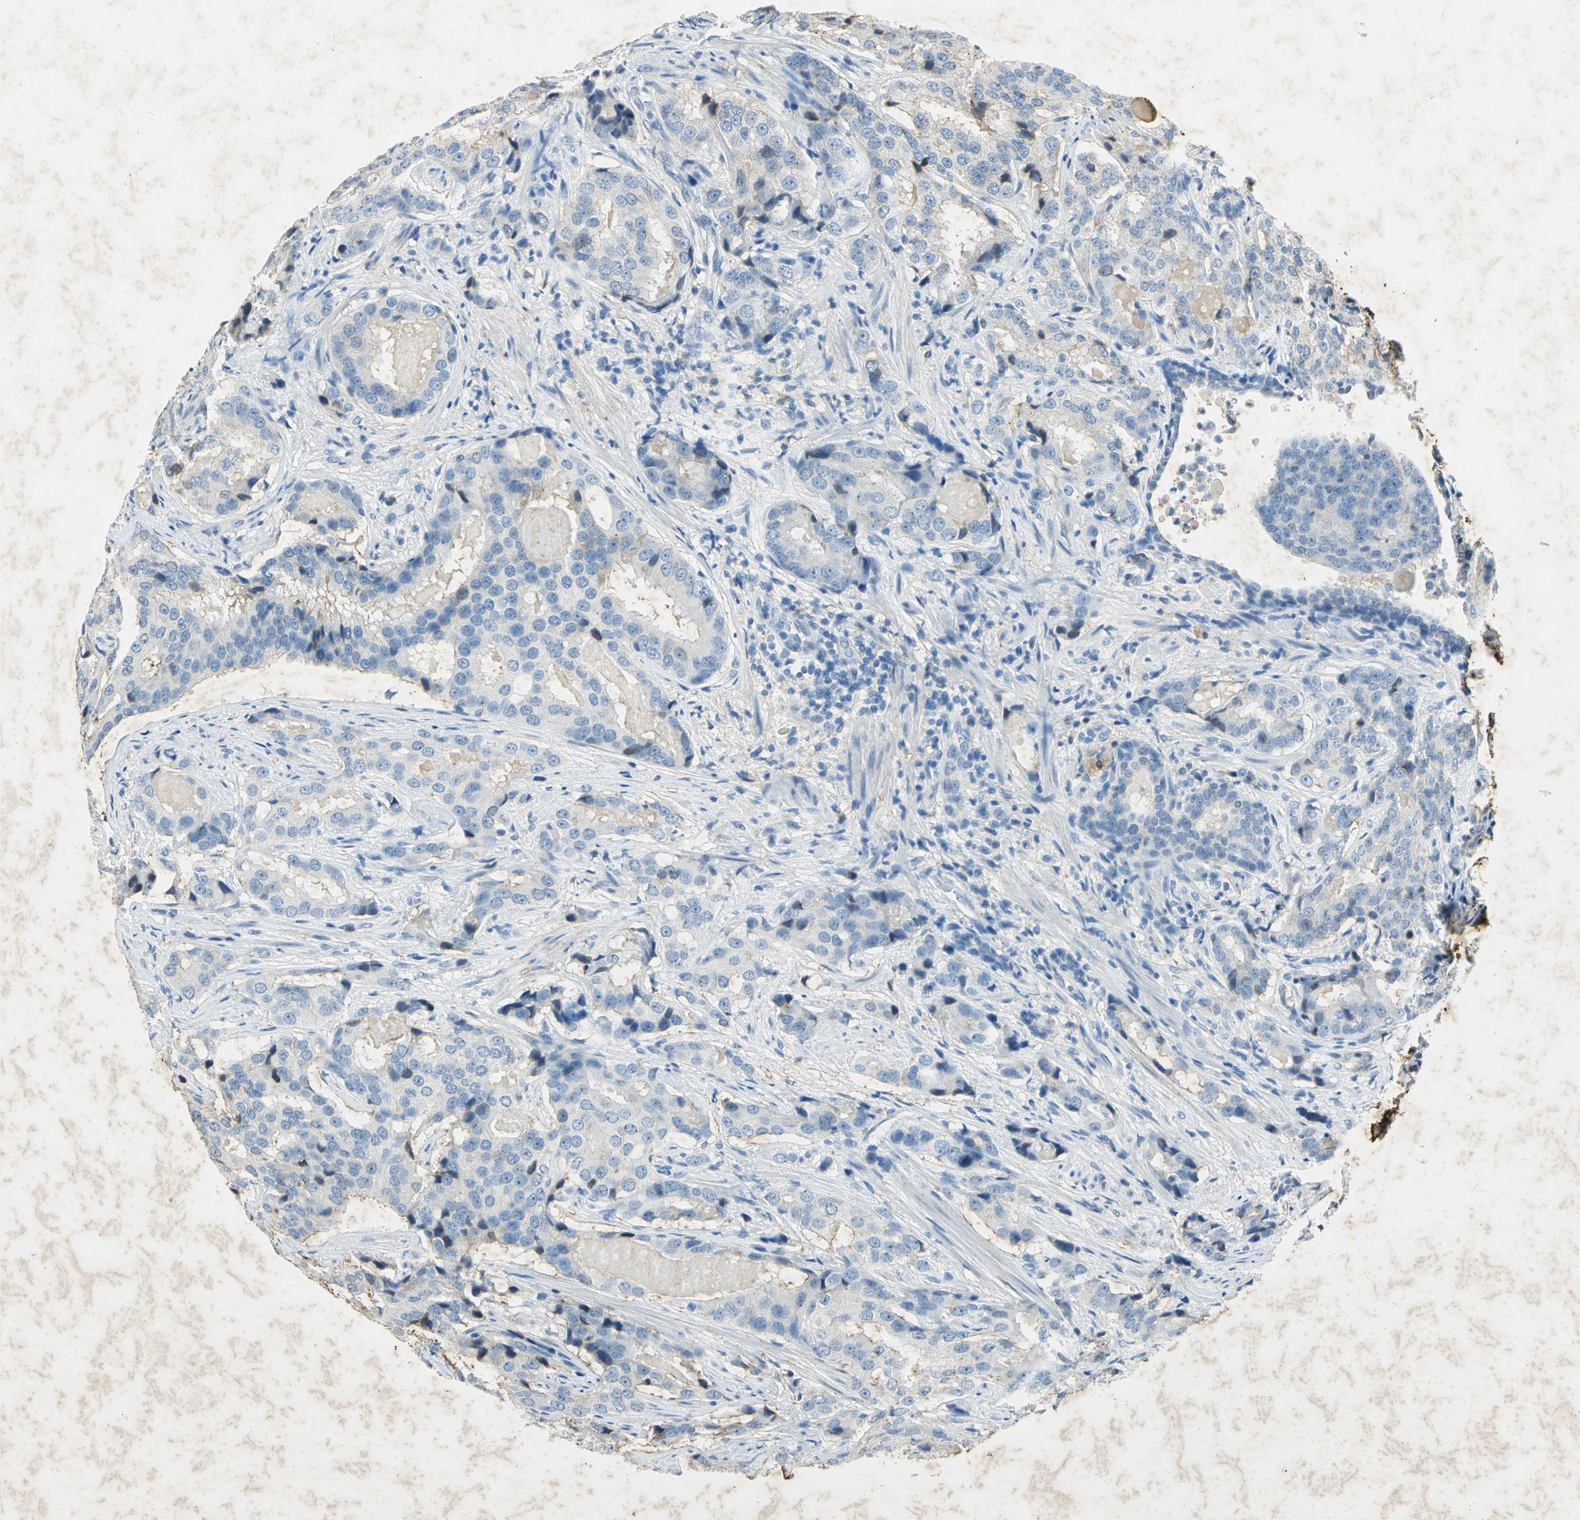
{"staining": {"intensity": "negative", "quantity": "none", "location": "none"}, "tissue": "prostate cancer", "cell_type": "Tumor cells", "image_type": "cancer", "snomed": [{"axis": "morphology", "description": "Adenocarcinoma, High grade"}, {"axis": "topography", "description": "Prostate"}], "caption": "IHC micrograph of human prostate cancer (high-grade adenocarcinoma) stained for a protein (brown), which demonstrates no positivity in tumor cells.", "gene": "ANXA4", "patient": {"sex": "male", "age": 58}}